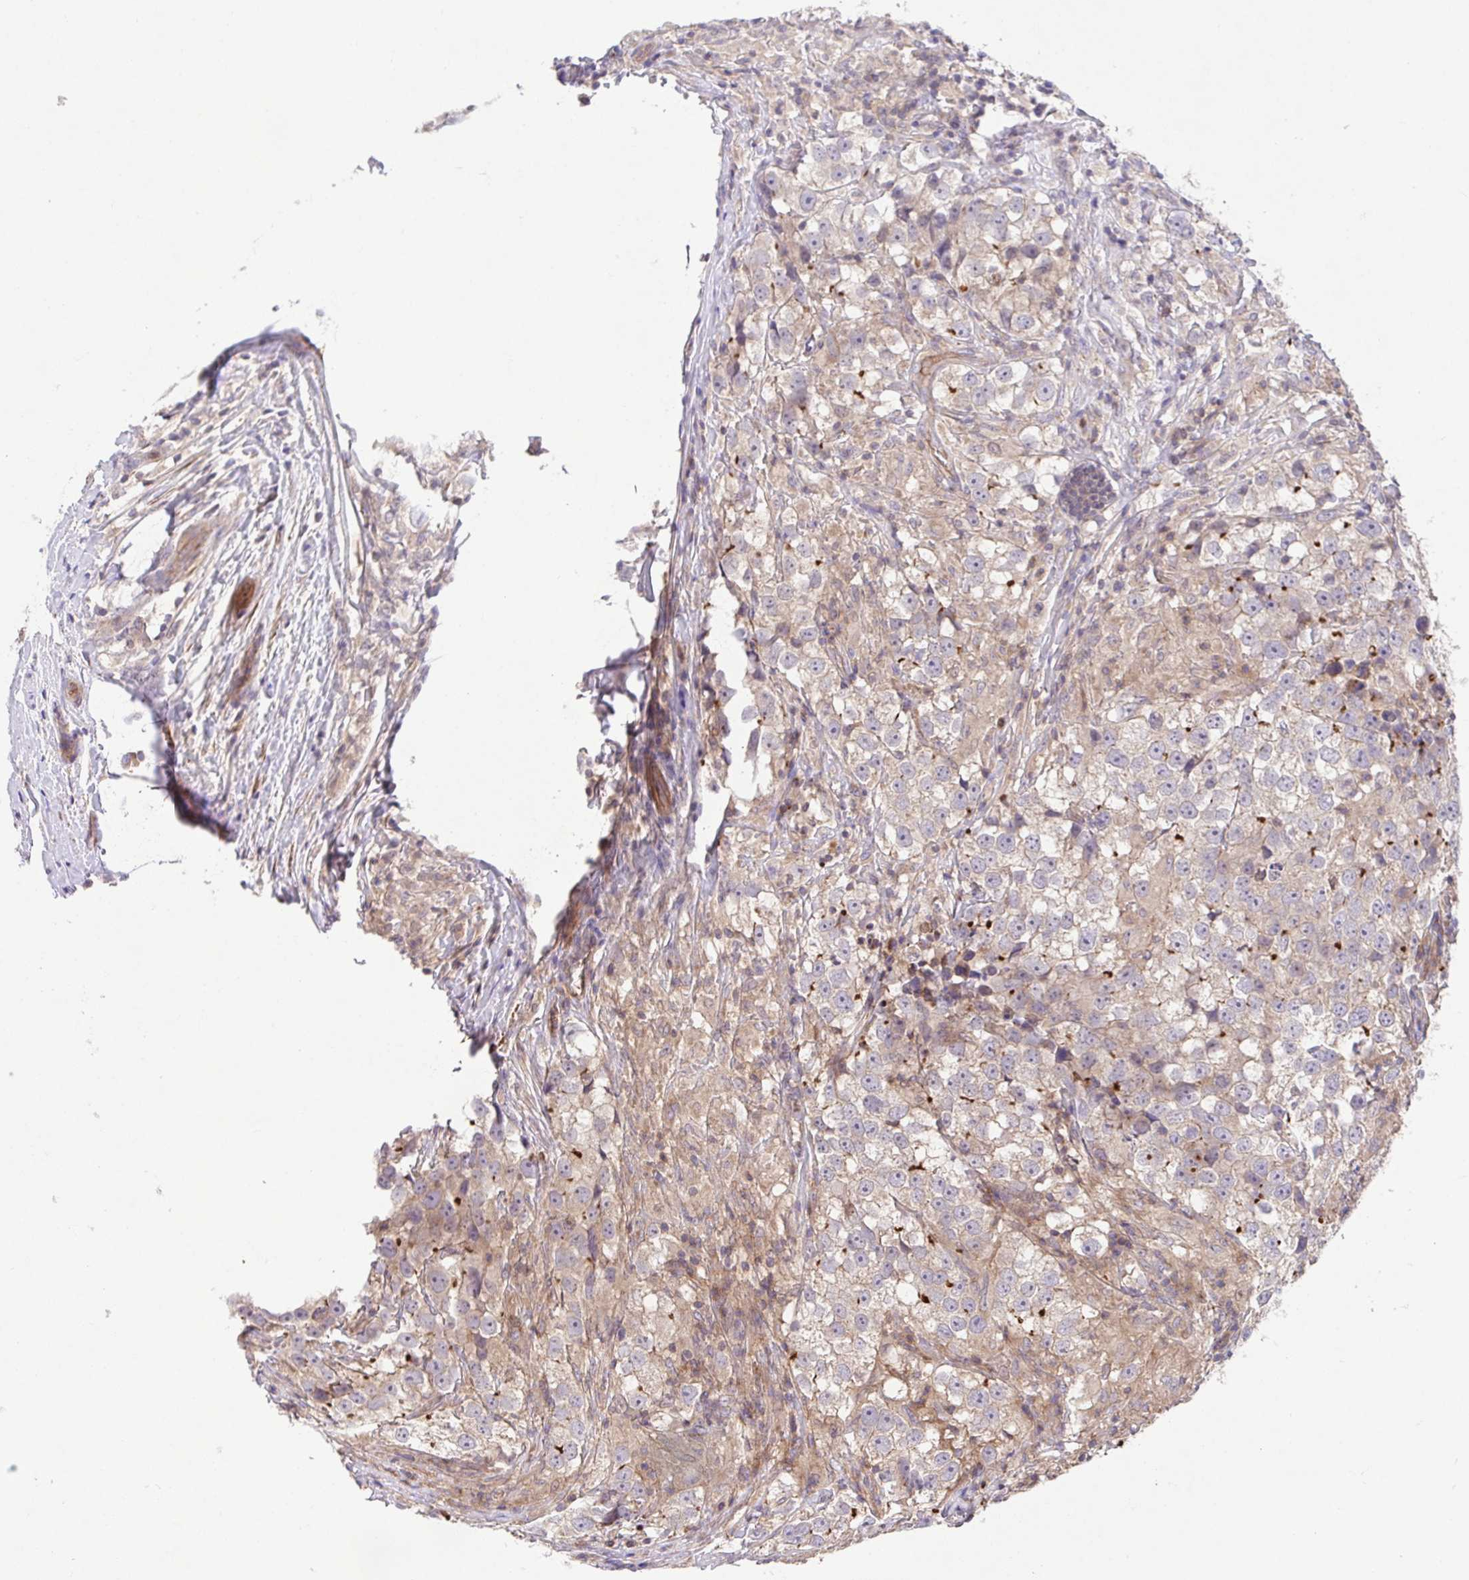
{"staining": {"intensity": "weak", "quantity": "<25%", "location": "cytoplasmic/membranous"}, "tissue": "testis cancer", "cell_type": "Tumor cells", "image_type": "cancer", "snomed": [{"axis": "morphology", "description": "Seminoma, NOS"}, {"axis": "topography", "description": "Testis"}], "caption": "Immunohistochemical staining of testis cancer shows no significant expression in tumor cells. (DAB (3,3'-diaminobenzidine) immunohistochemistry (IHC) visualized using brightfield microscopy, high magnification).", "gene": "IDE", "patient": {"sex": "male", "age": 46}}